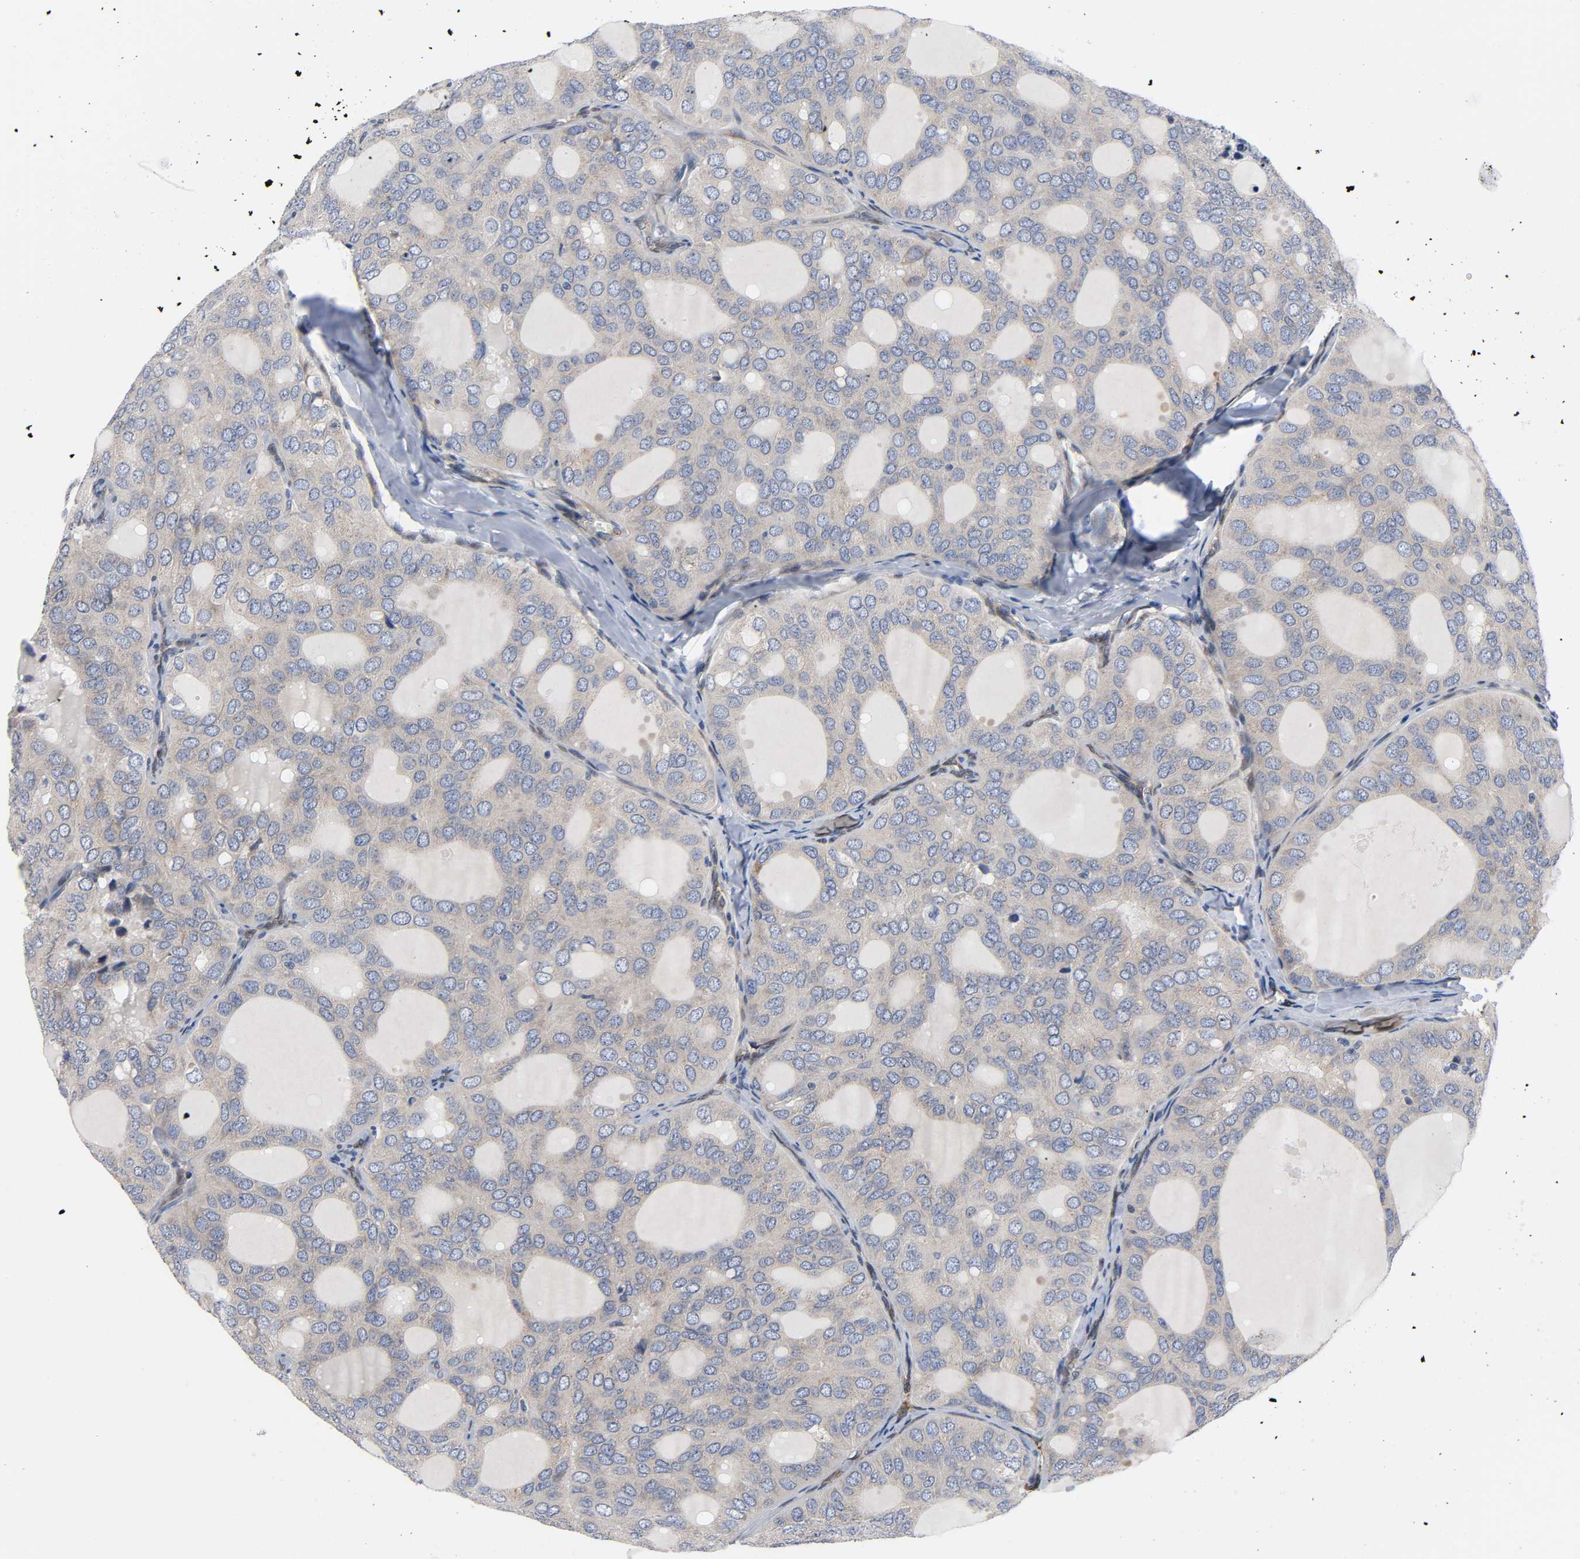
{"staining": {"intensity": "weak", "quantity": "<25%", "location": "cytoplasmic/membranous"}, "tissue": "thyroid cancer", "cell_type": "Tumor cells", "image_type": "cancer", "snomed": [{"axis": "morphology", "description": "Follicular adenoma carcinoma, NOS"}, {"axis": "topography", "description": "Thyroid gland"}], "caption": "A micrograph of thyroid cancer (follicular adenoma carcinoma) stained for a protein exhibits no brown staining in tumor cells. The staining is performed using DAB (3,3'-diaminobenzidine) brown chromogen with nuclei counter-stained in using hematoxylin.", "gene": "ASB6", "patient": {"sex": "male", "age": 75}}